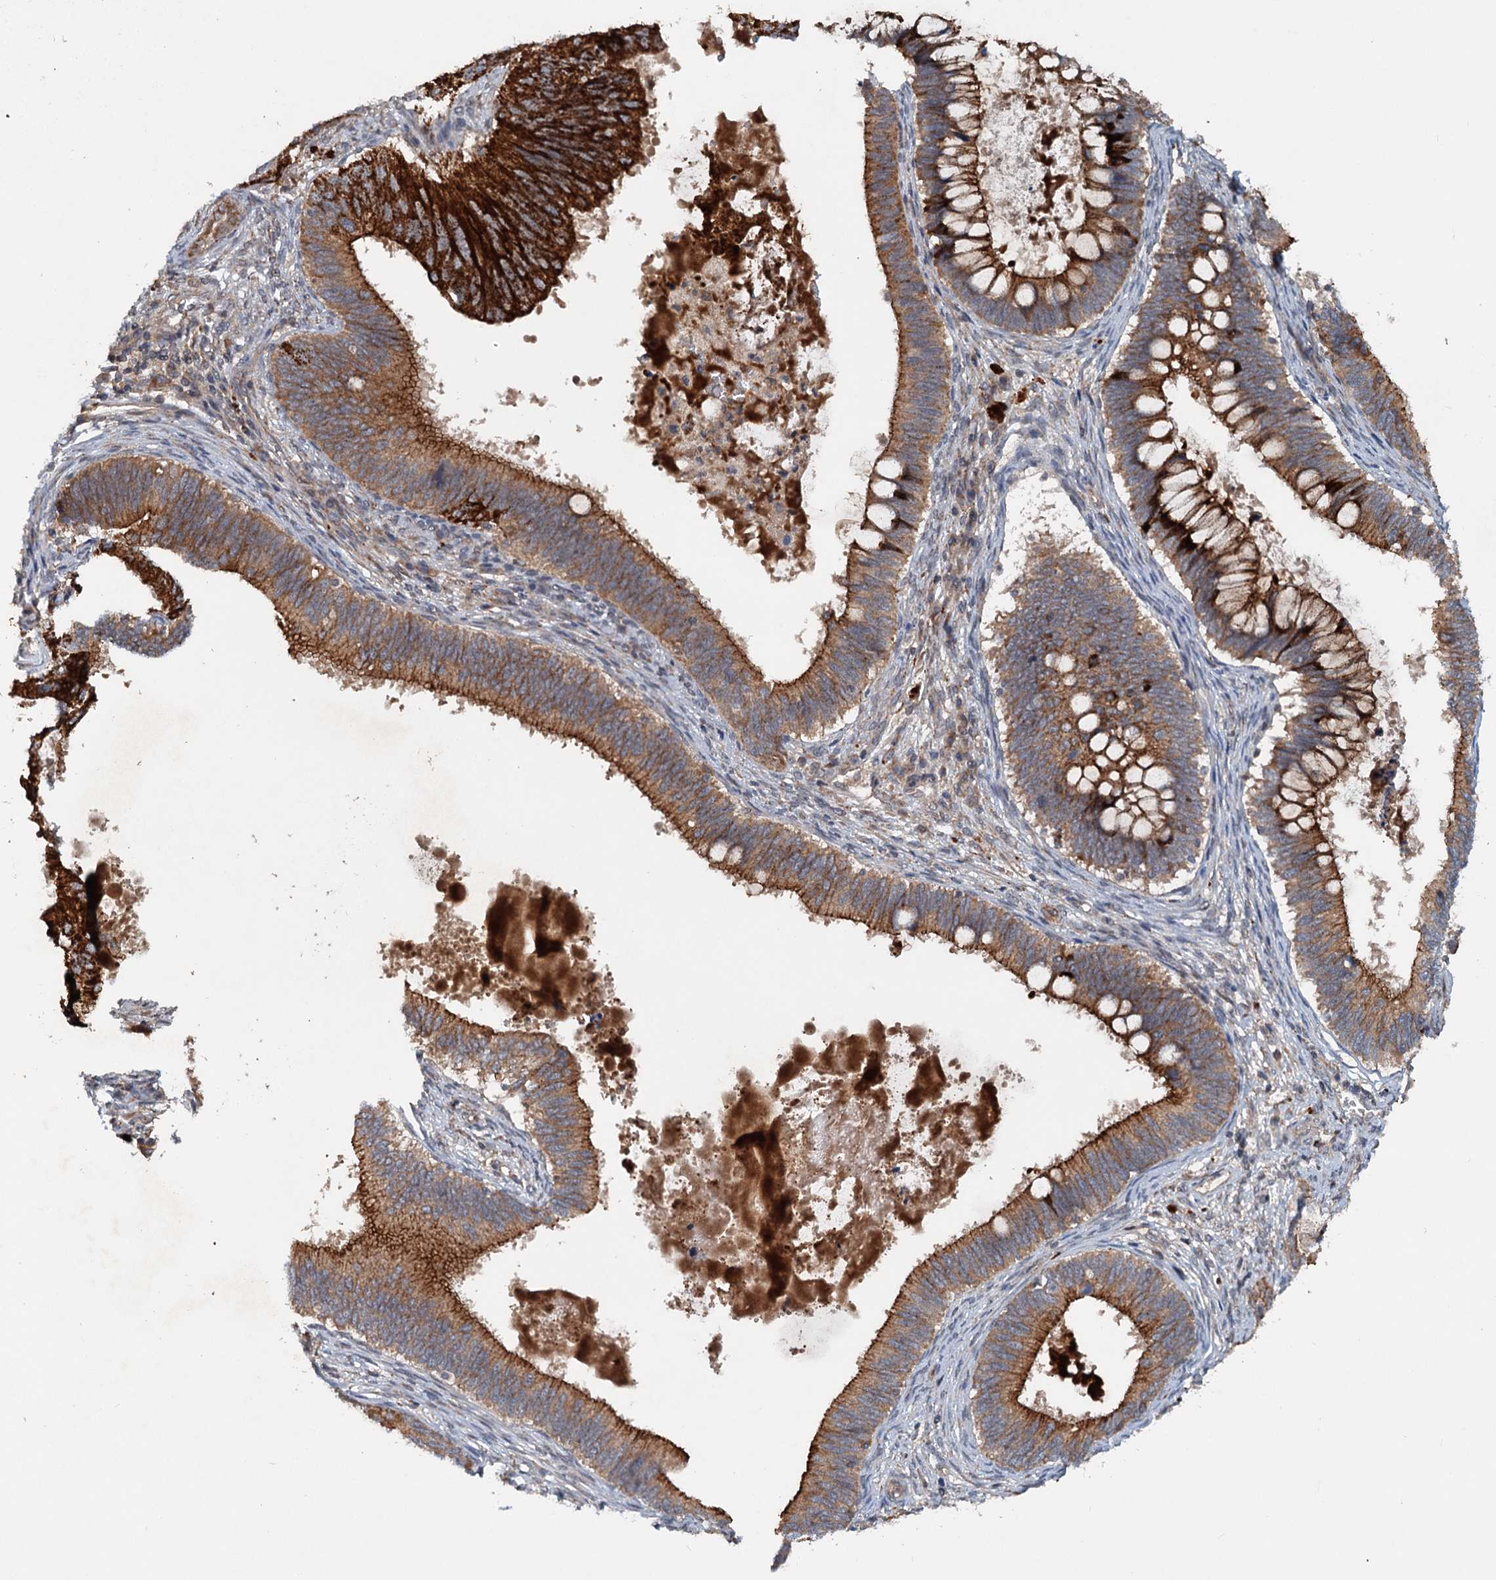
{"staining": {"intensity": "strong", "quantity": "25%-75%", "location": "cytoplasmic/membranous"}, "tissue": "cervical cancer", "cell_type": "Tumor cells", "image_type": "cancer", "snomed": [{"axis": "morphology", "description": "Adenocarcinoma, NOS"}, {"axis": "topography", "description": "Cervix"}], "caption": "Immunohistochemical staining of cervical cancer shows high levels of strong cytoplasmic/membranous protein staining in approximately 25%-75% of tumor cells. The protein of interest is stained brown, and the nuclei are stained in blue (DAB IHC with brightfield microscopy, high magnification).", "gene": "N4BP2L2", "patient": {"sex": "female", "age": 42}}